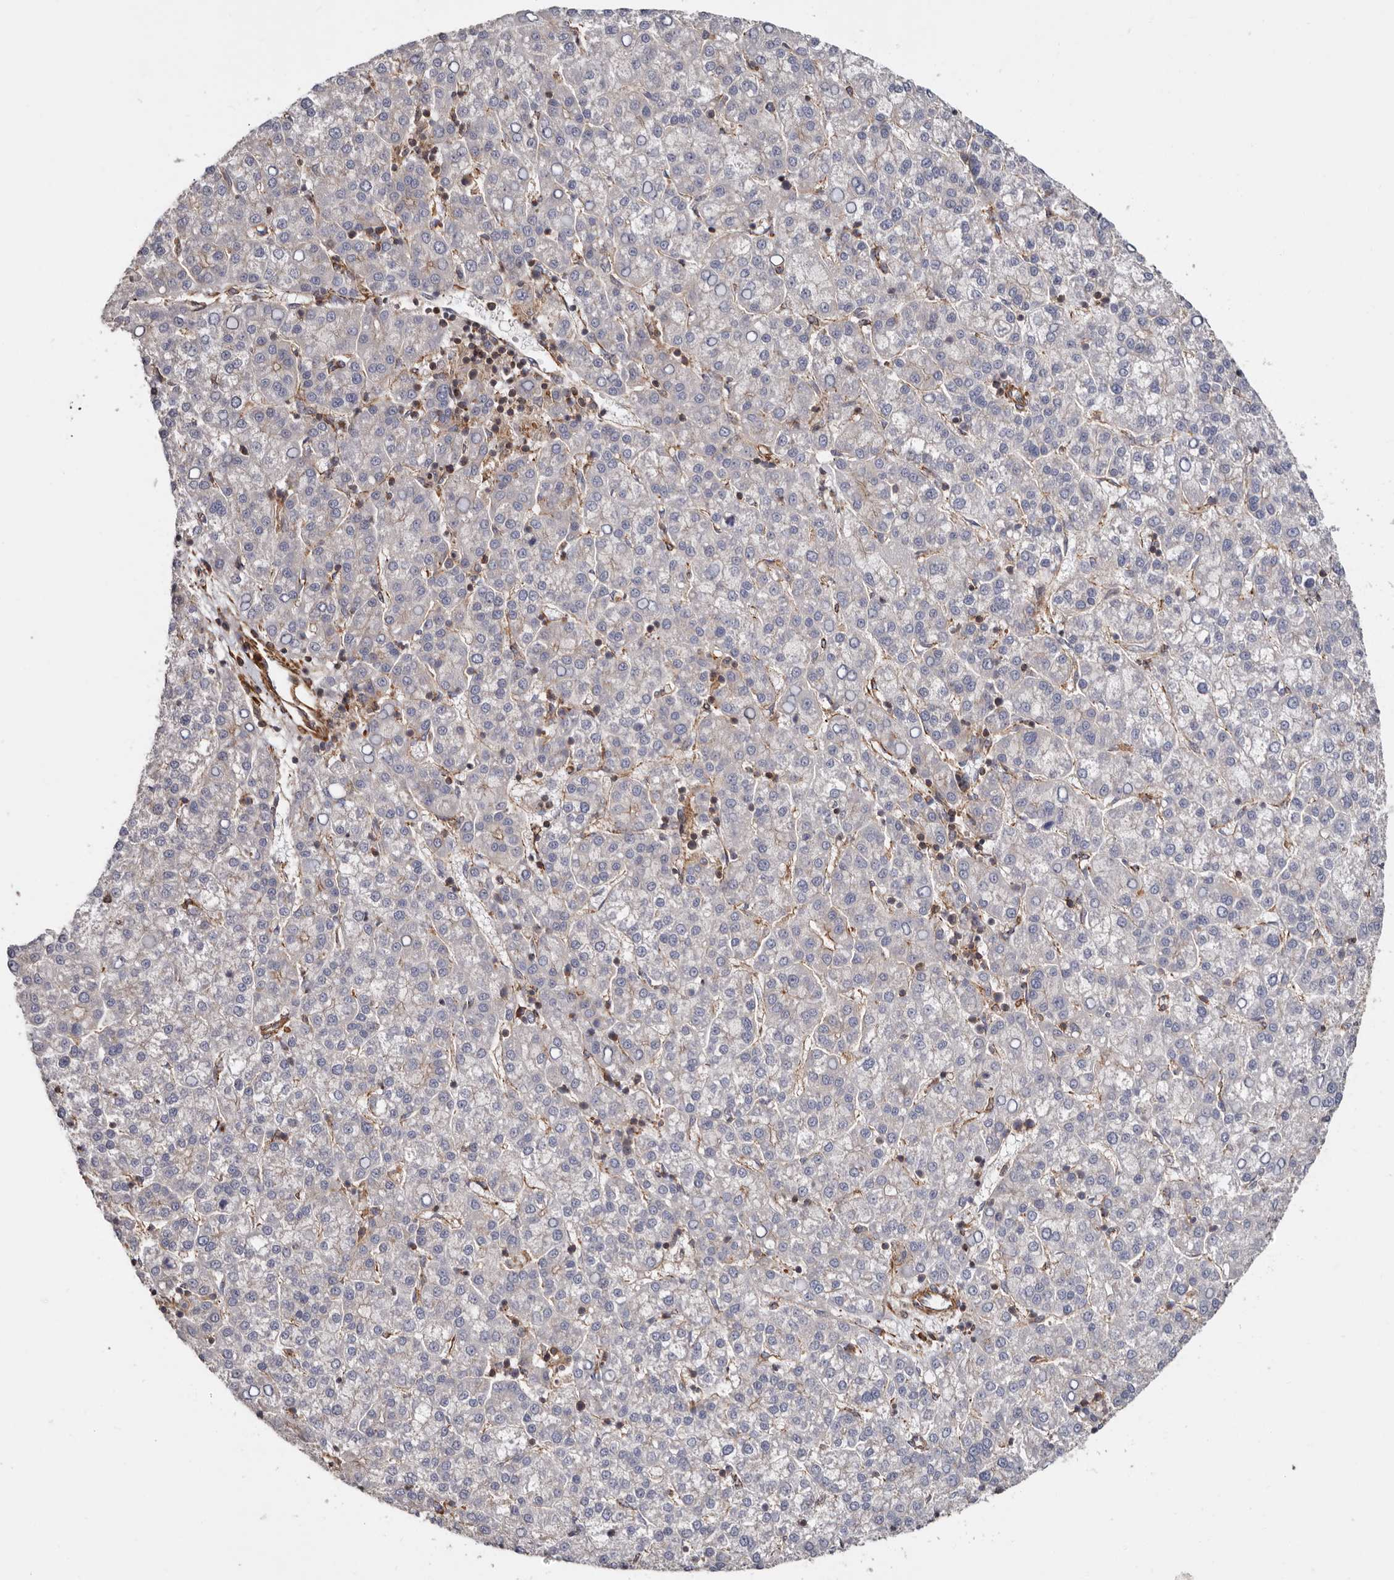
{"staining": {"intensity": "negative", "quantity": "none", "location": "none"}, "tissue": "liver cancer", "cell_type": "Tumor cells", "image_type": "cancer", "snomed": [{"axis": "morphology", "description": "Carcinoma, Hepatocellular, NOS"}, {"axis": "topography", "description": "Liver"}], "caption": "Histopathology image shows no protein positivity in tumor cells of liver hepatocellular carcinoma tissue.", "gene": "TMC7", "patient": {"sex": "female", "age": 58}}